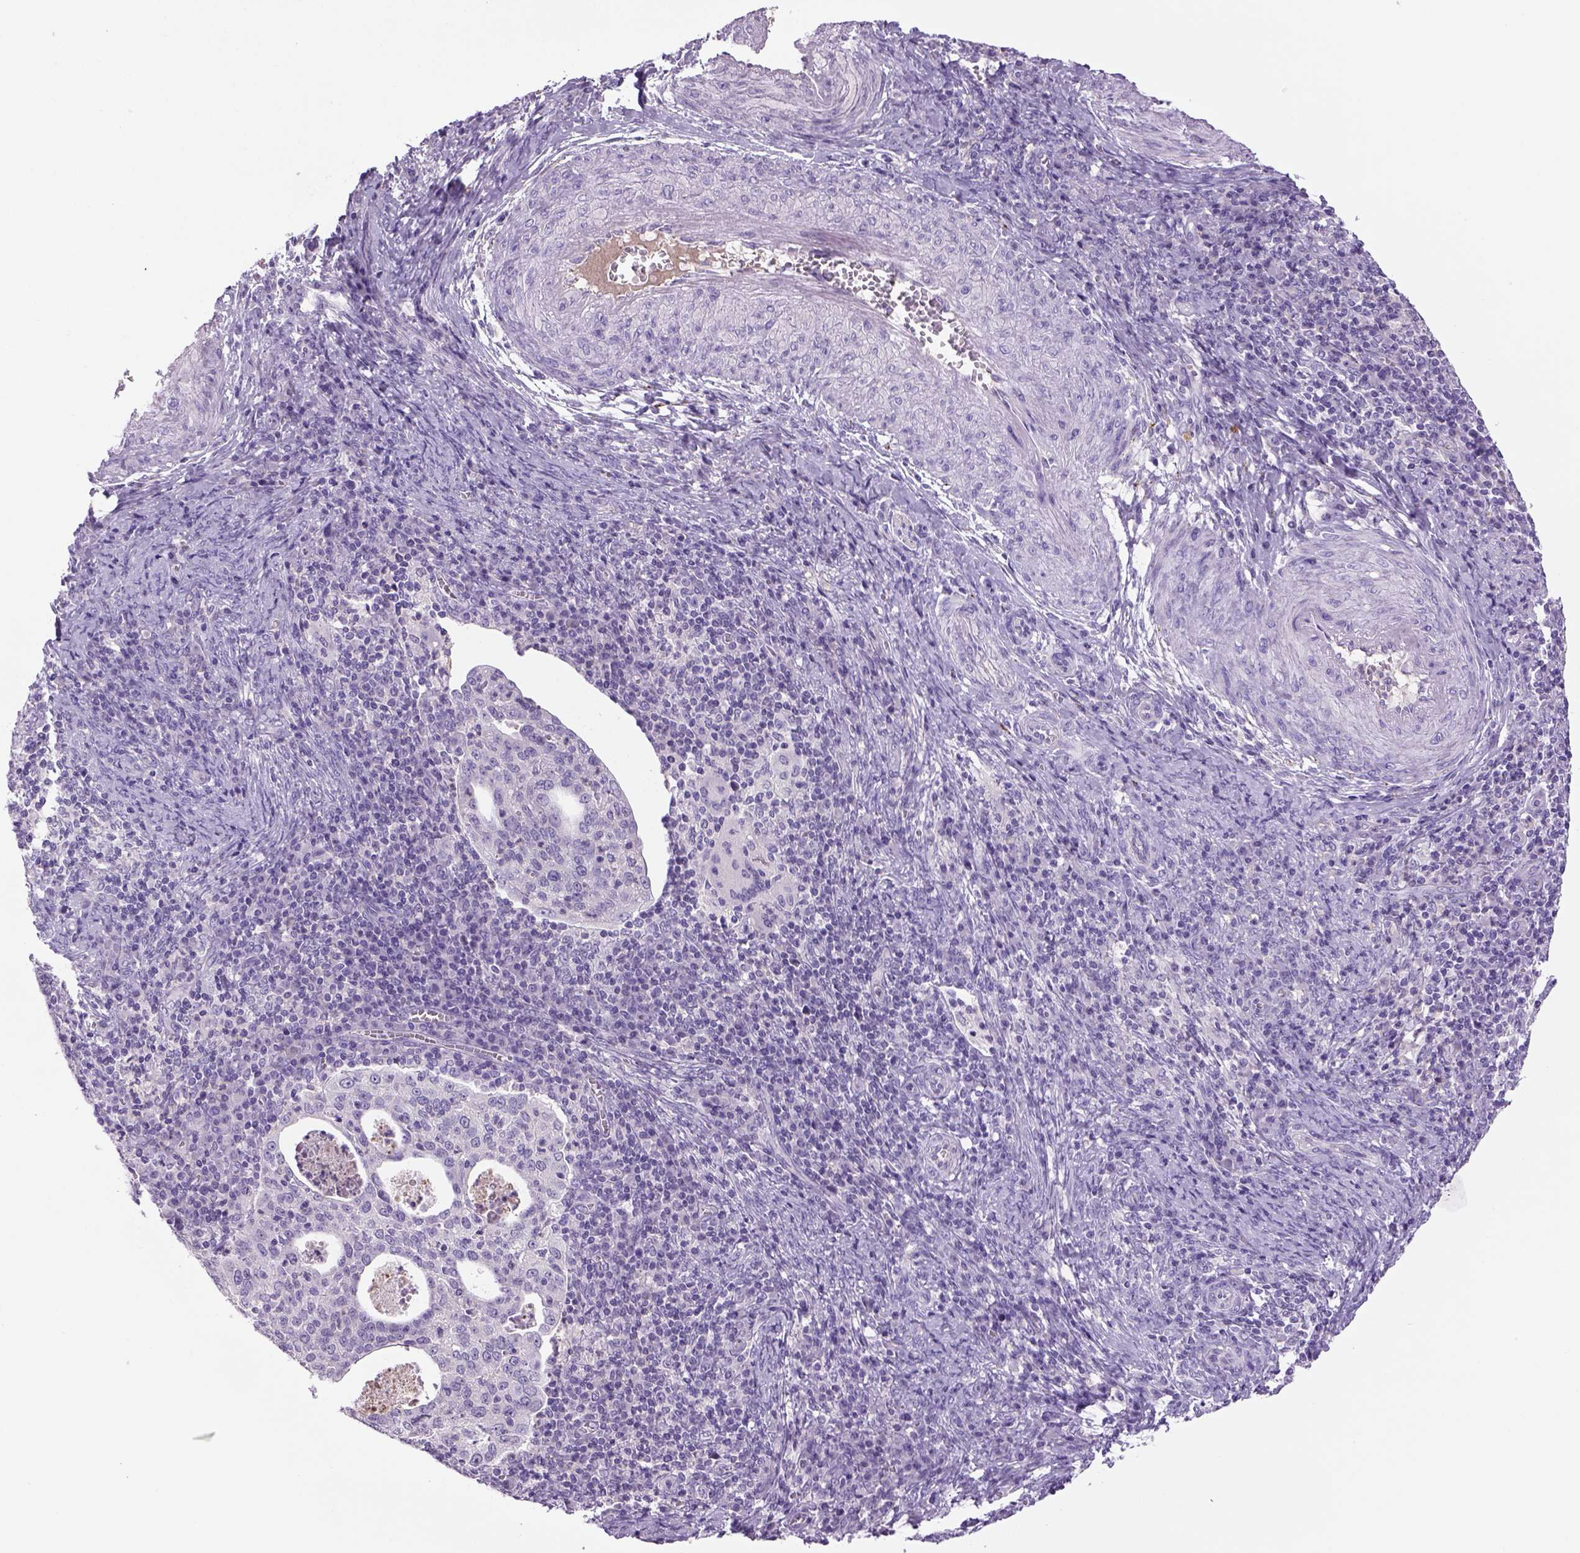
{"staining": {"intensity": "negative", "quantity": "none", "location": "none"}, "tissue": "cervical cancer", "cell_type": "Tumor cells", "image_type": "cancer", "snomed": [{"axis": "morphology", "description": "Squamous cell carcinoma, NOS"}, {"axis": "topography", "description": "Cervix"}], "caption": "Histopathology image shows no protein positivity in tumor cells of cervical cancer (squamous cell carcinoma) tissue. The staining is performed using DAB brown chromogen with nuclei counter-stained in using hematoxylin.", "gene": "DBH", "patient": {"sex": "female", "age": 39}}